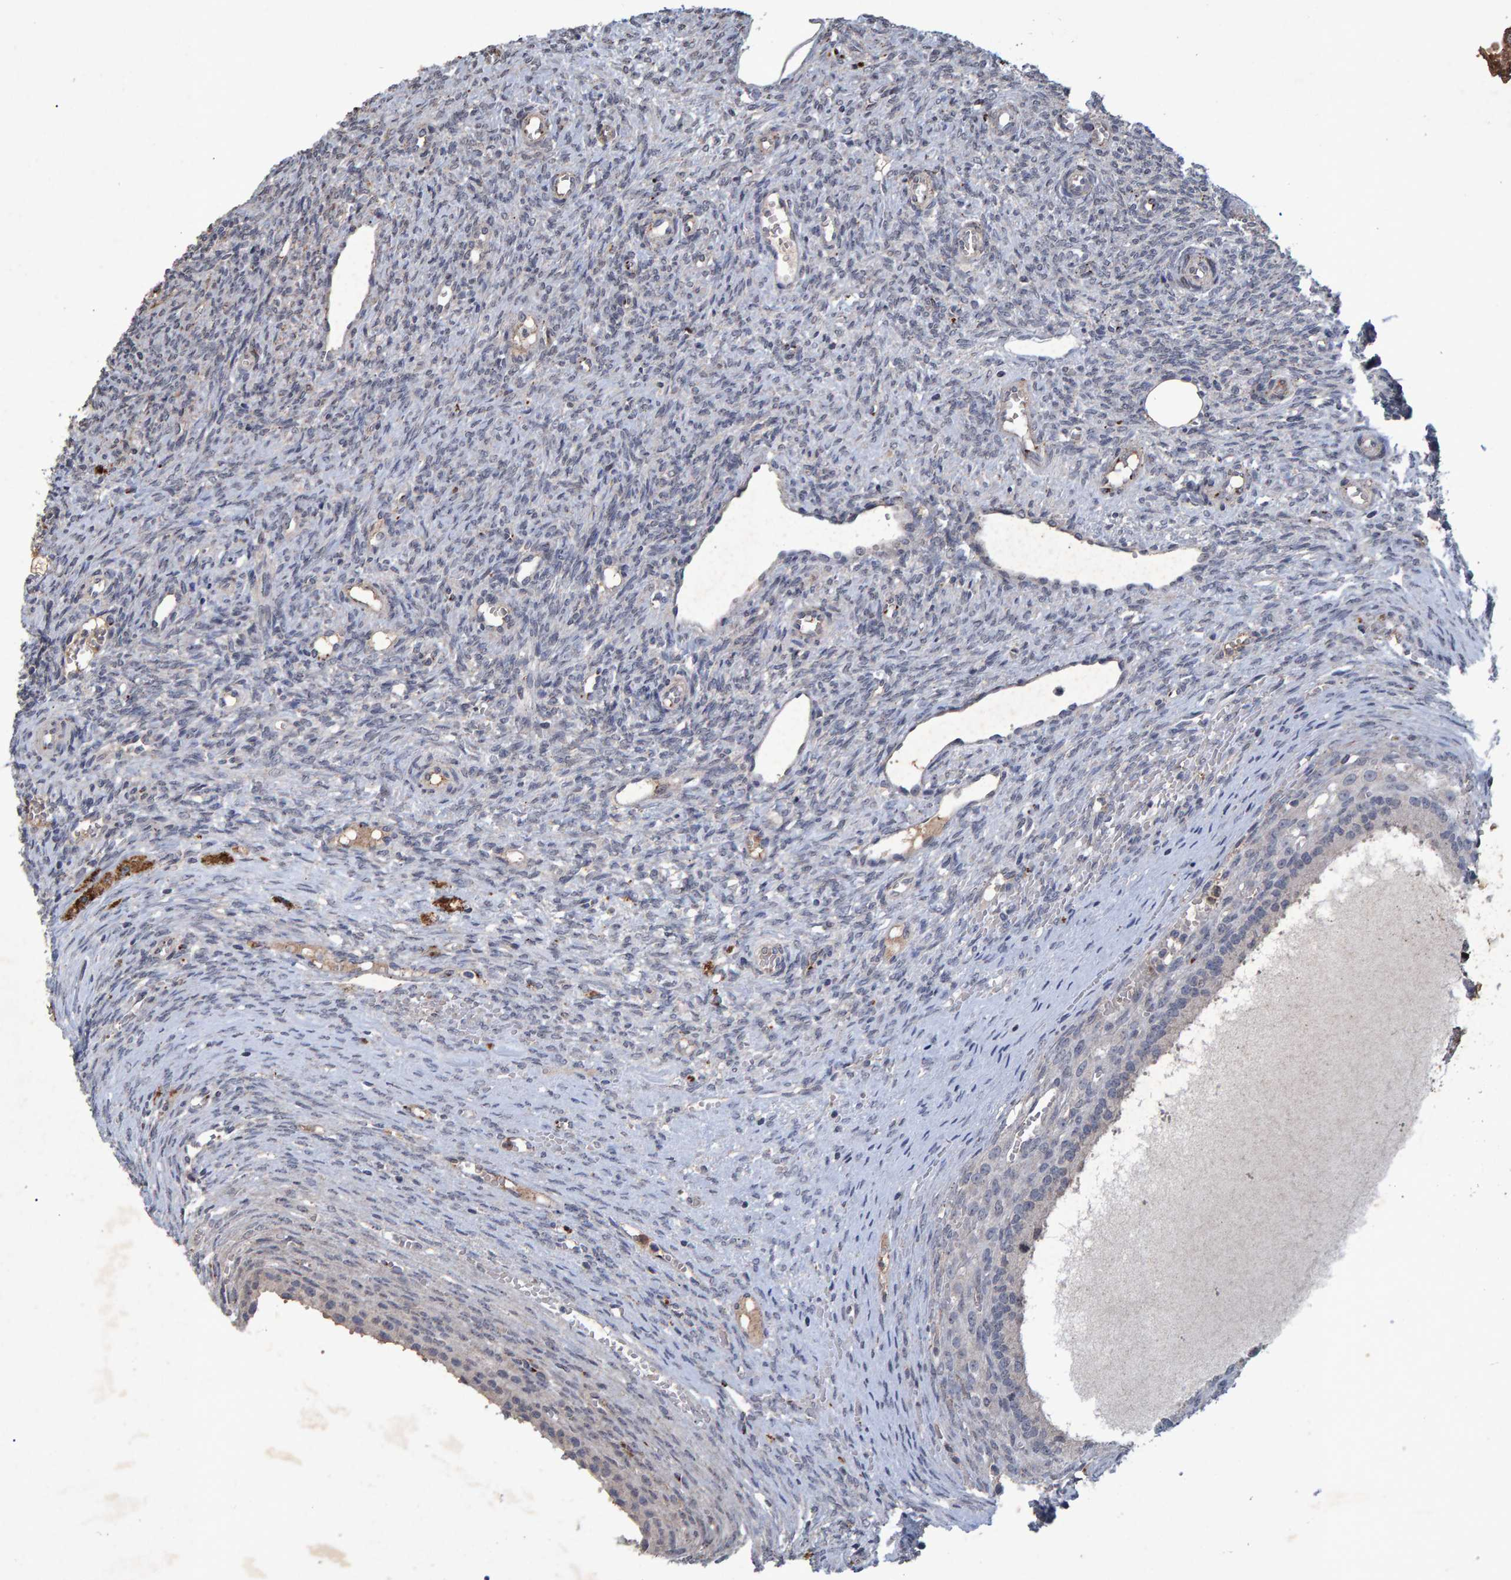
{"staining": {"intensity": "negative", "quantity": "none", "location": "none"}, "tissue": "ovary", "cell_type": "Follicle cells", "image_type": "normal", "snomed": [{"axis": "morphology", "description": "Normal tissue, NOS"}, {"axis": "topography", "description": "Ovary"}], "caption": "IHC of normal ovary reveals no positivity in follicle cells.", "gene": "GALC", "patient": {"sex": "female", "age": 41}}